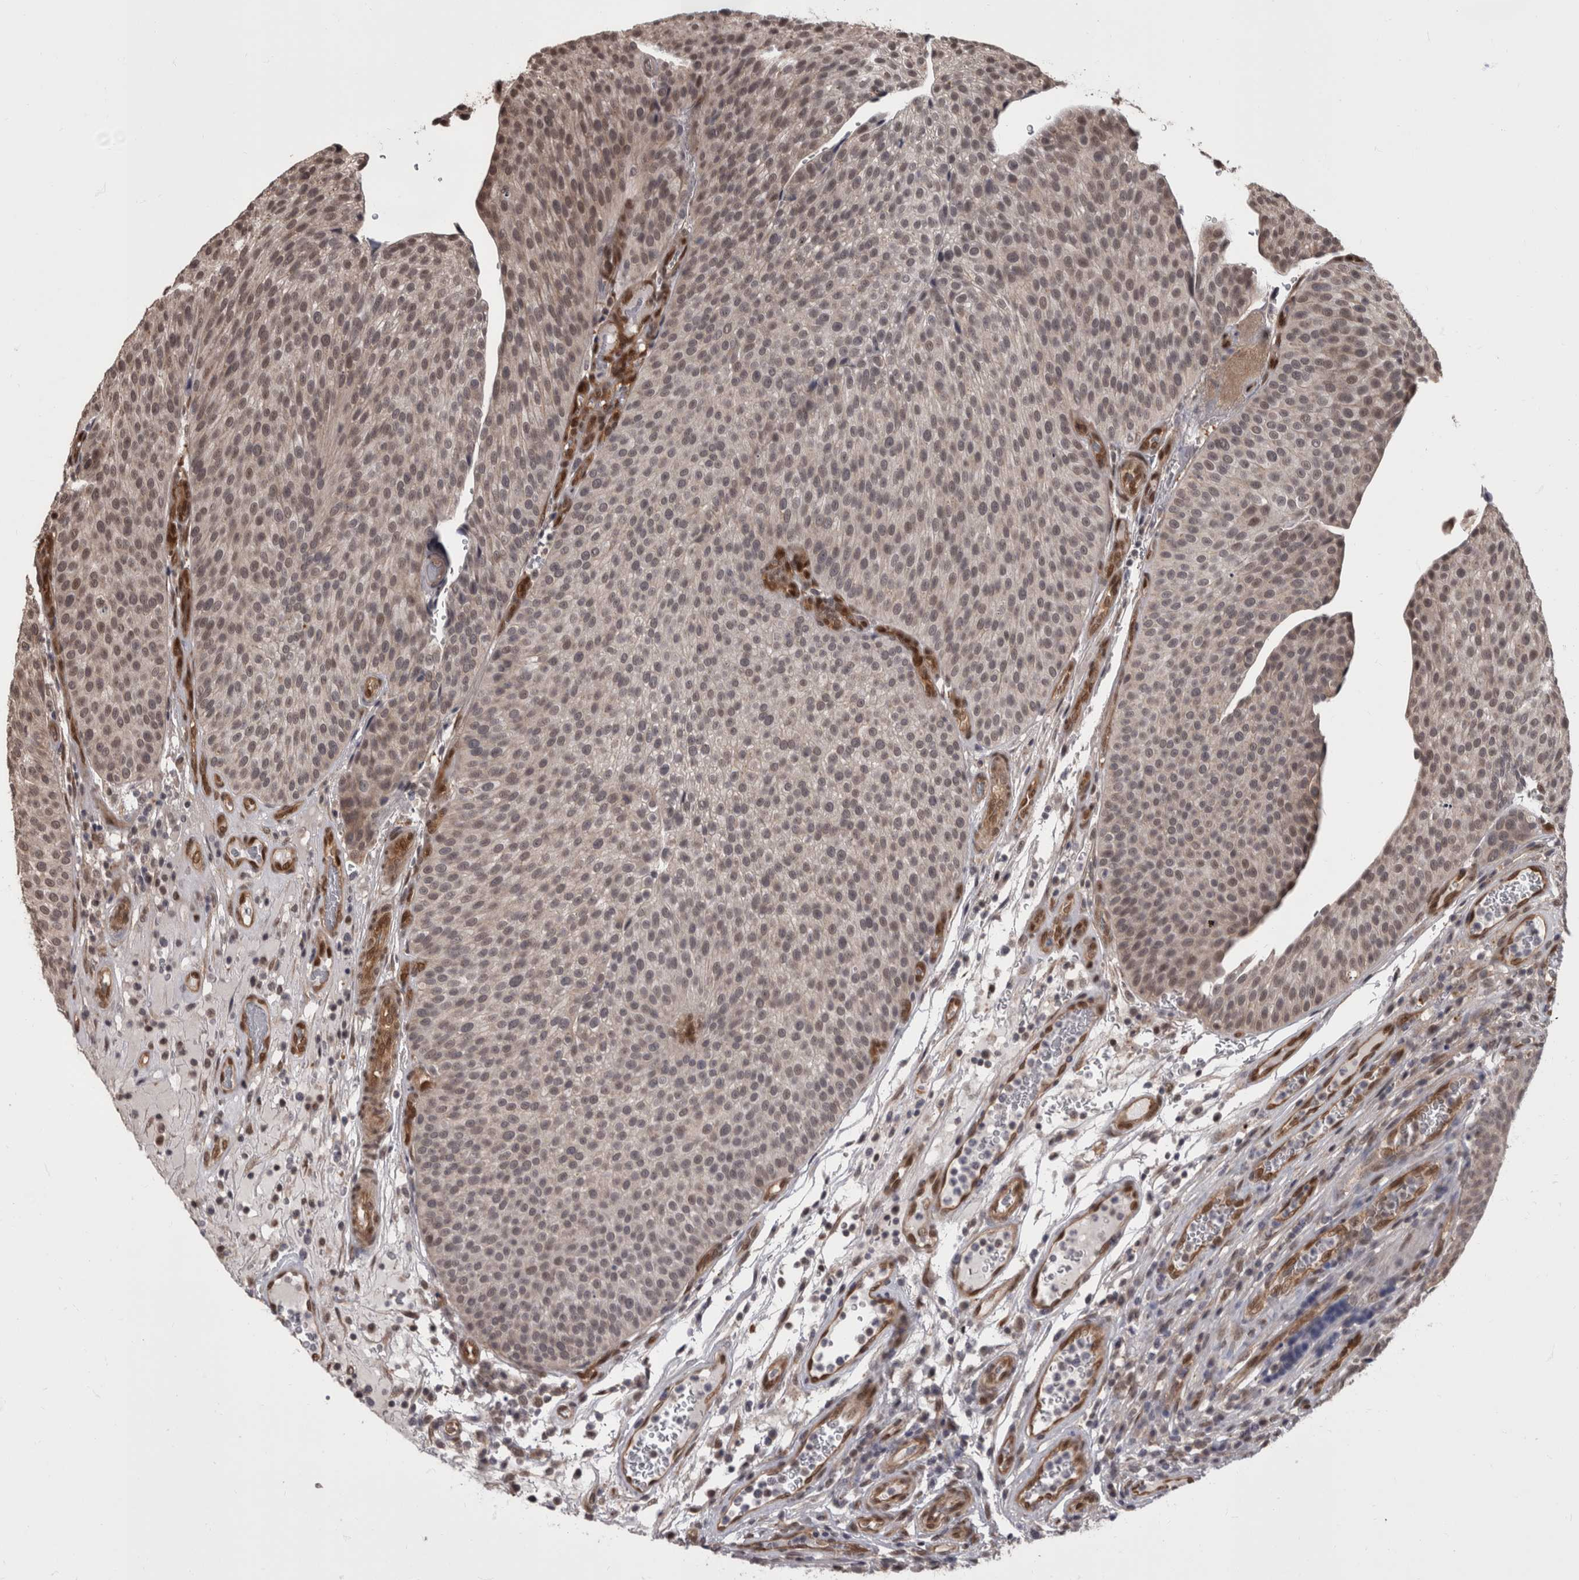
{"staining": {"intensity": "weak", "quantity": "25%-75%", "location": "nuclear"}, "tissue": "urothelial cancer", "cell_type": "Tumor cells", "image_type": "cancer", "snomed": [{"axis": "morphology", "description": "Normal tissue, NOS"}, {"axis": "morphology", "description": "Urothelial carcinoma, Low grade"}, {"axis": "topography", "description": "Smooth muscle"}, {"axis": "topography", "description": "Urinary bladder"}], "caption": "DAB immunohistochemical staining of human urothelial cancer demonstrates weak nuclear protein expression in approximately 25%-75% of tumor cells. (IHC, brightfield microscopy, high magnification).", "gene": "AKT3", "patient": {"sex": "male", "age": 60}}